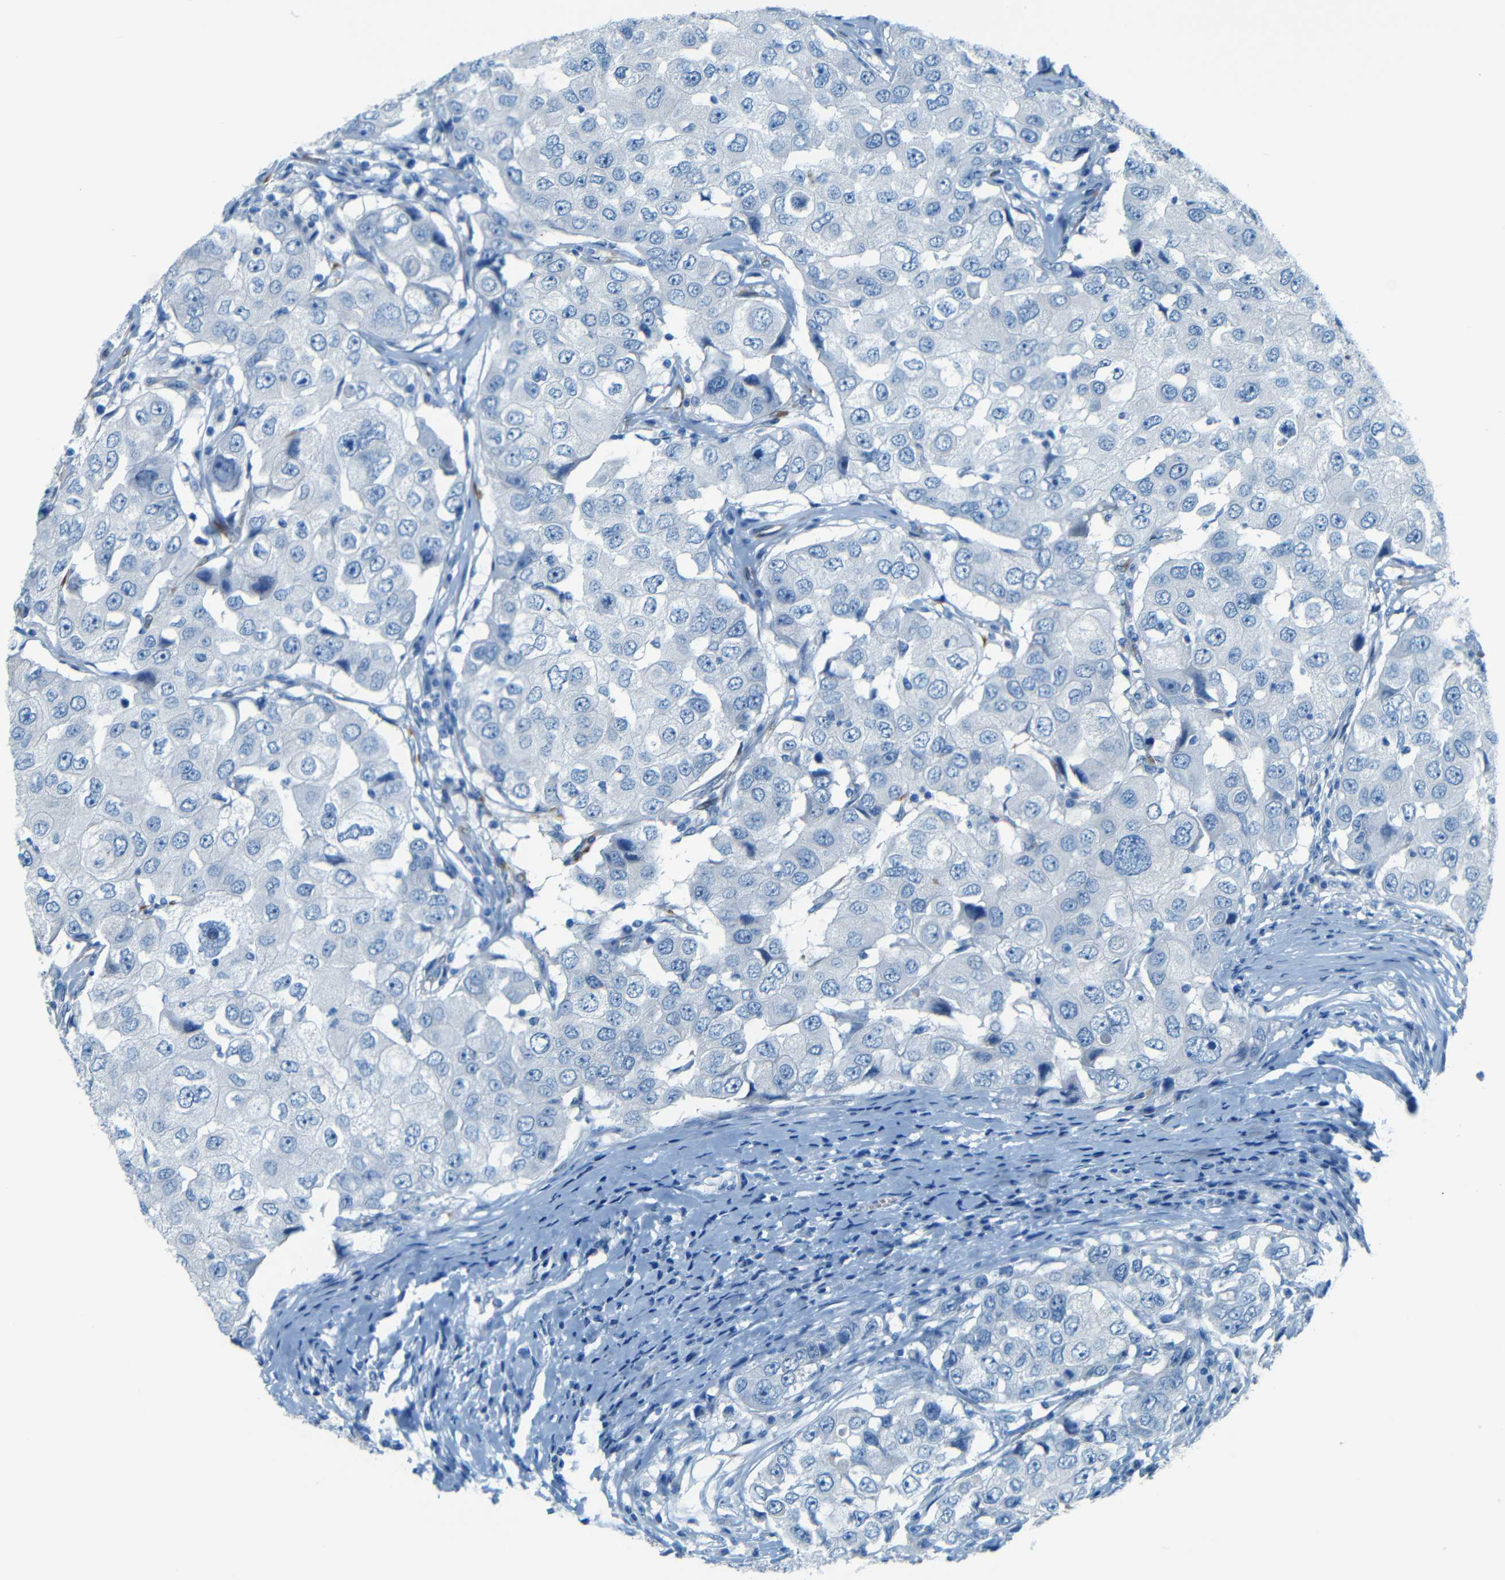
{"staining": {"intensity": "negative", "quantity": "none", "location": "none"}, "tissue": "breast cancer", "cell_type": "Tumor cells", "image_type": "cancer", "snomed": [{"axis": "morphology", "description": "Duct carcinoma"}, {"axis": "topography", "description": "Breast"}], "caption": "Immunohistochemistry micrograph of neoplastic tissue: infiltrating ductal carcinoma (breast) stained with DAB demonstrates no significant protein expression in tumor cells.", "gene": "MAP2", "patient": {"sex": "female", "age": 27}}